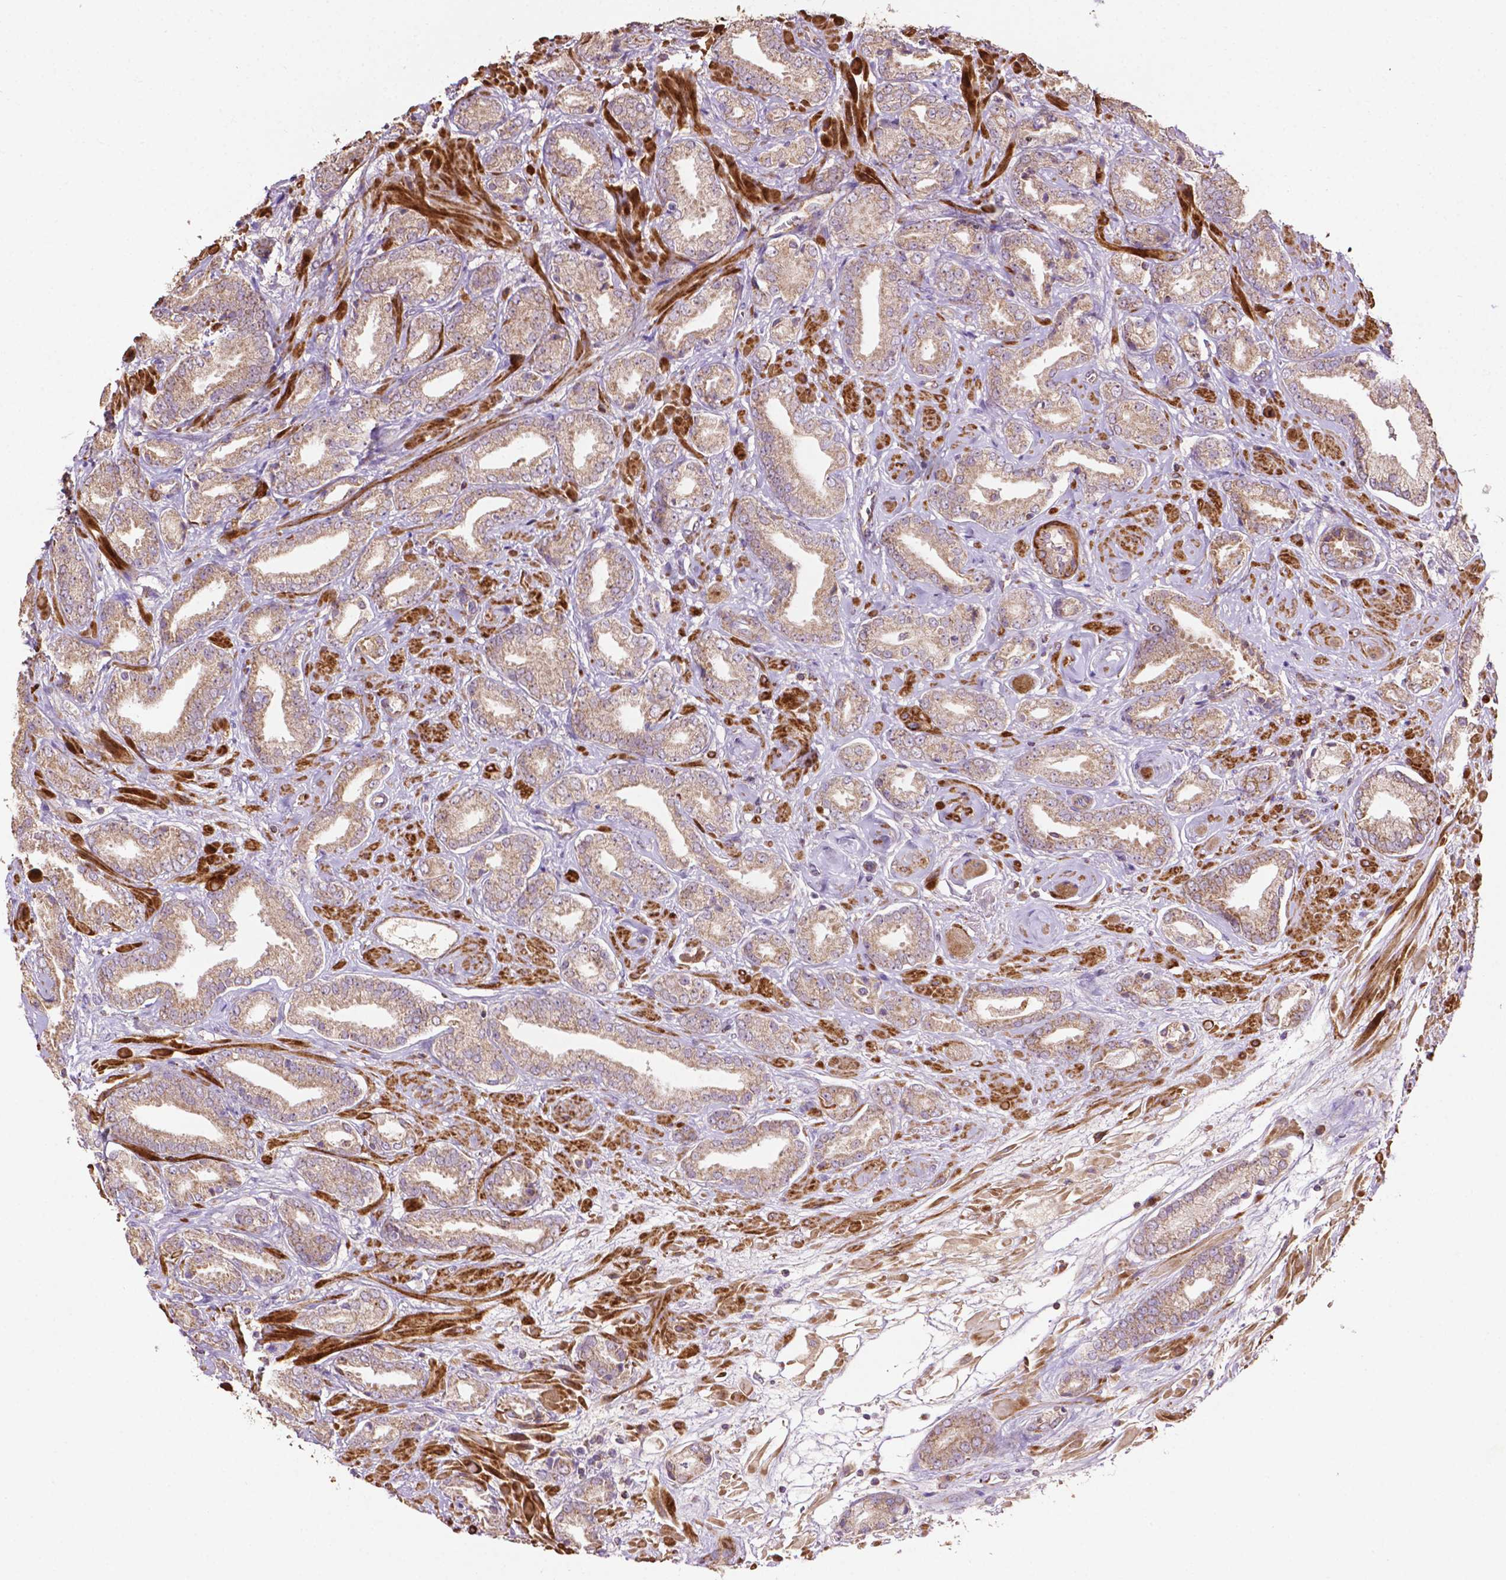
{"staining": {"intensity": "weak", "quantity": ">75%", "location": "cytoplasmic/membranous"}, "tissue": "prostate cancer", "cell_type": "Tumor cells", "image_type": "cancer", "snomed": [{"axis": "morphology", "description": "Adenocarcinoma, High grade"}, {"axis": "topography", "description": "Prostate"}], "caption": "Prostate cancer (high-grade adenocarcinoma) stained with a brown dye shows weak cytoplasmic/membranous positive staining in approximately >75% of tumor cells.", "gene": "LRR1", "patient": {"sex": "male", "age": 56}}